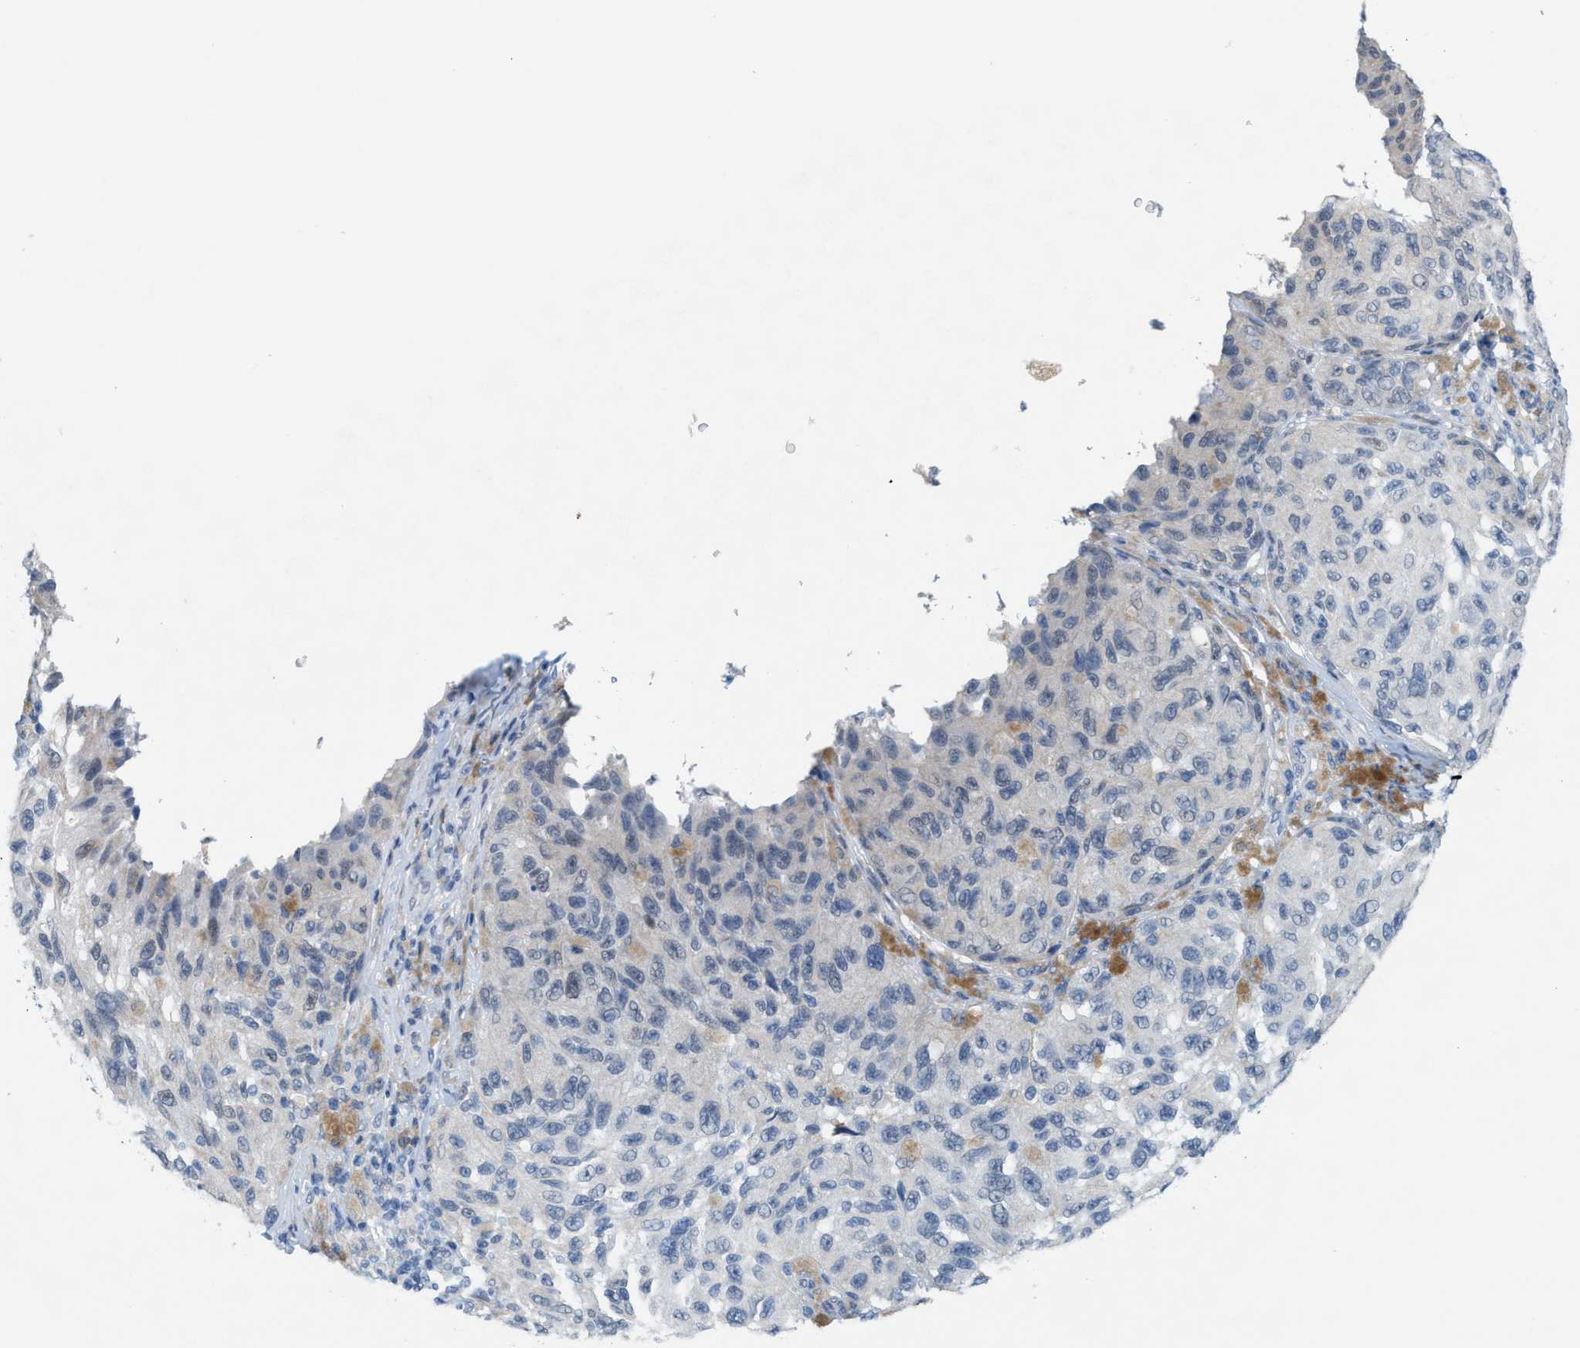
{"staining": {"intensity": "negative", "quantity": "none", "location": "none"}, "tissue": "melanoma", "cell_type": "Tumor cells", "image_type": "cancer", "snomed": [{"axis": "morphology", "description": "Malignant melanoma, NOS"}, {"axis": "topography", "description": "Skin"}], "caption": "Image shows no protein staining in tumor cells of melanoma tissue.", "gene": "KIFC3", "patient": {"sex": "female", "age": 73}}